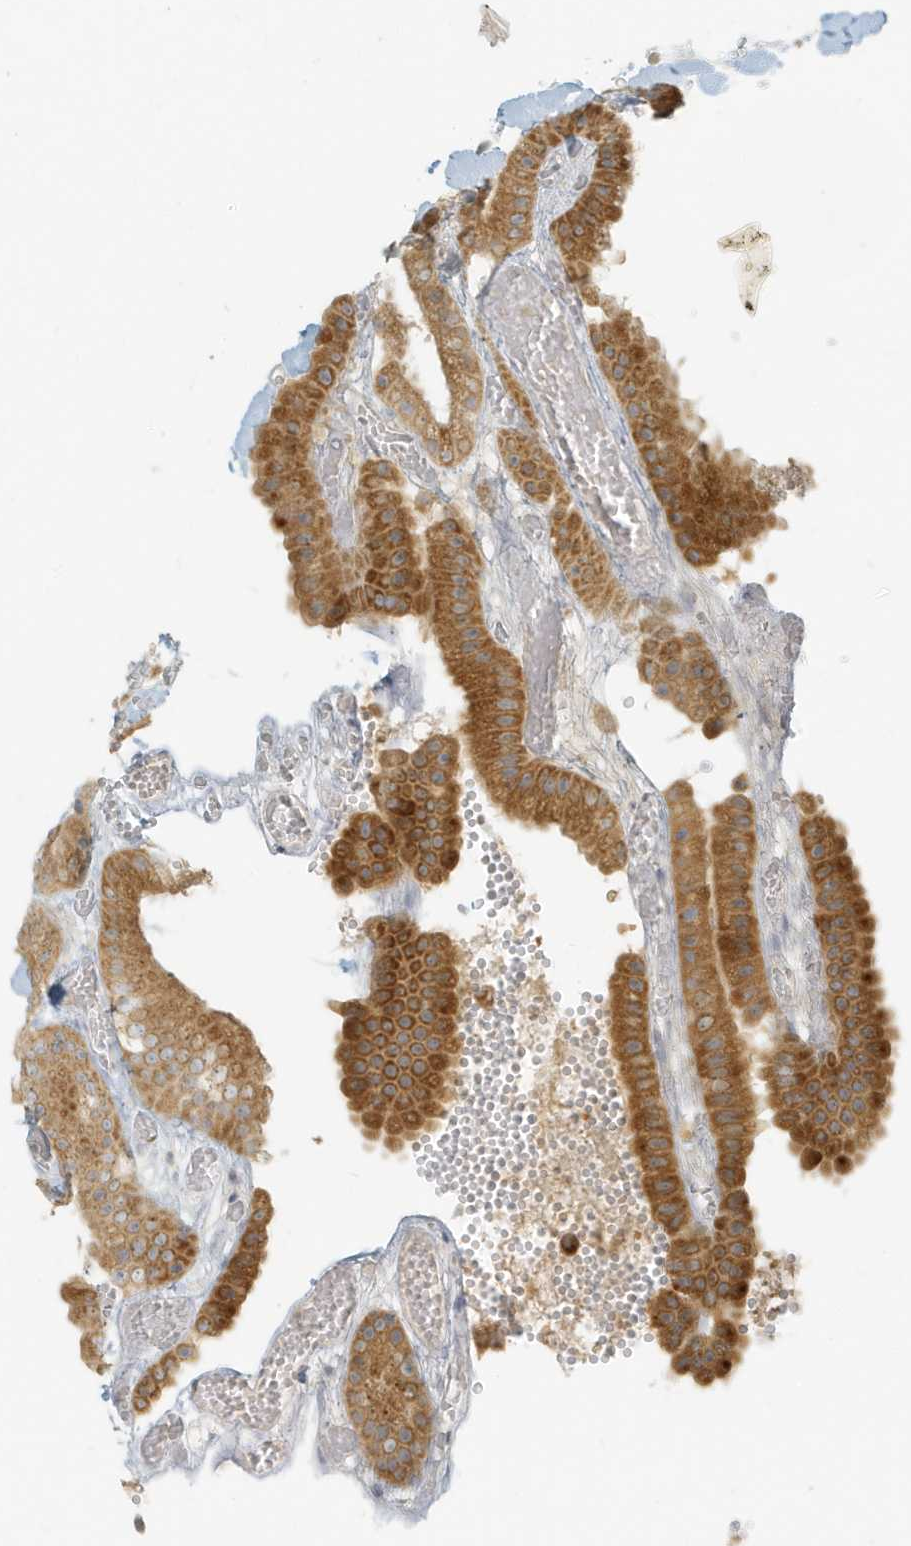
{"staining": {"intensity": "strong", "quantity": ">75%", "location": "cytoplasmic/membranous"}, "tissue": "gallbladder", "cell_type": "Glandular cells", "image_type": "normal", "snomed": [{"axis": "morphology", "description": "Normal tissue, NOS"}, {"axis": "topography", "description": "Gallbladder"}], "caption": "A brown stain labels strong cytoplasmic/membranous staining of a protein in glandular cells of benign human gallbladder.", "gene": "MCOLN1", "patient": {"sex": "female", "age": 64}}